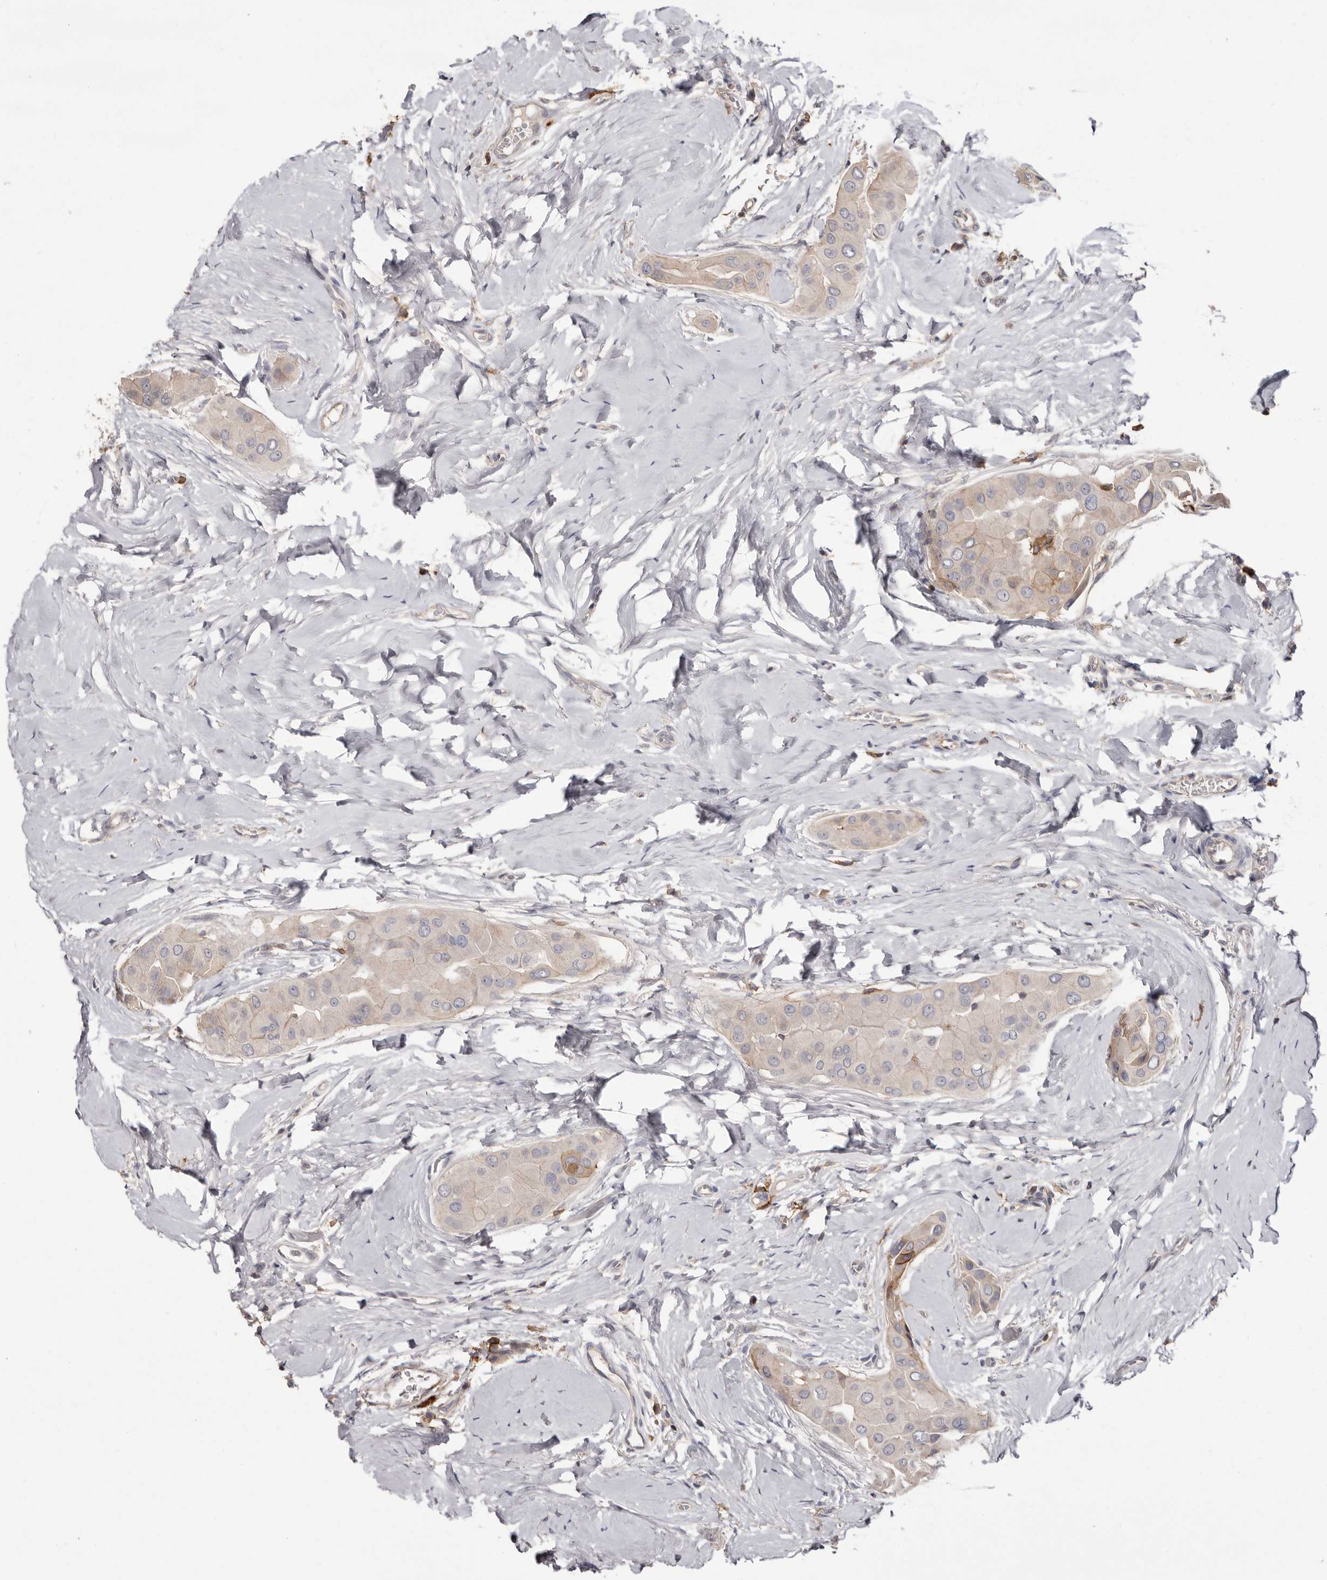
{"staining": {"intensity": "weak", "quantity": "<25%", "location": "cytoplasmic/membranous"}, "tissue": "thyroid cancer", "cell_type": "Tumor cells", "image_type": "cancer", "snomed": [{"axis": "morphology", "description": "Papillary adenocarcinoma, NOS"}, {"axis": "topography", "description": "Thyroid gland"}], "caption": "IHC image of human thyroid cancer (papillary adenocarcinoma) stained for a protein (brown), which exhibits no staining in tumor cells.", "gene": "MMACHC", "patient": {"sex": "male", "age": 33}}